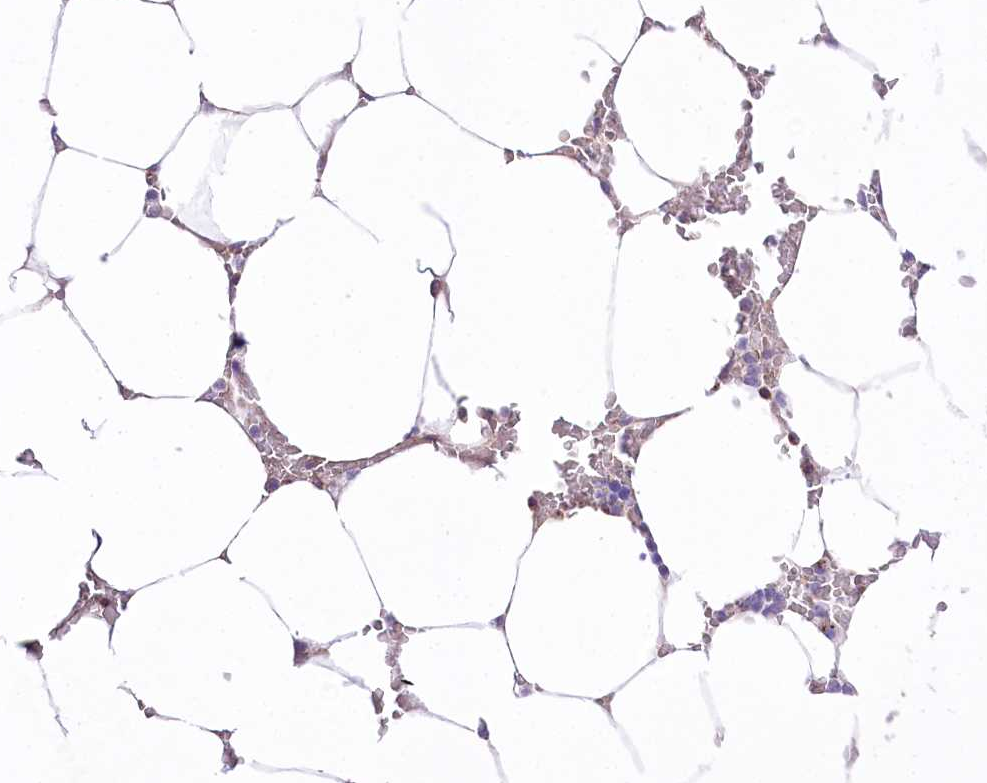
{"staining": {"intensity": "negative", "quantity": "none", "location": "none"}, "tissue": "bone marrow", "cell_type": "Hematopoietic cells", "image_type": "normal", "snomed": [{"axis": "morphology", "description": "Normal tissue, NOS"}, {"axis": "topography", "description": "Bone marrow"}], "caption": "DAB (3,3'-diaminobenzidine) immunohistochemical staining of unremarkable bone marrow exhibits no significant positivity in hematopoietic cells.", "gene": "FAM216A", "patient": {"sex": "male", "age": 70}}